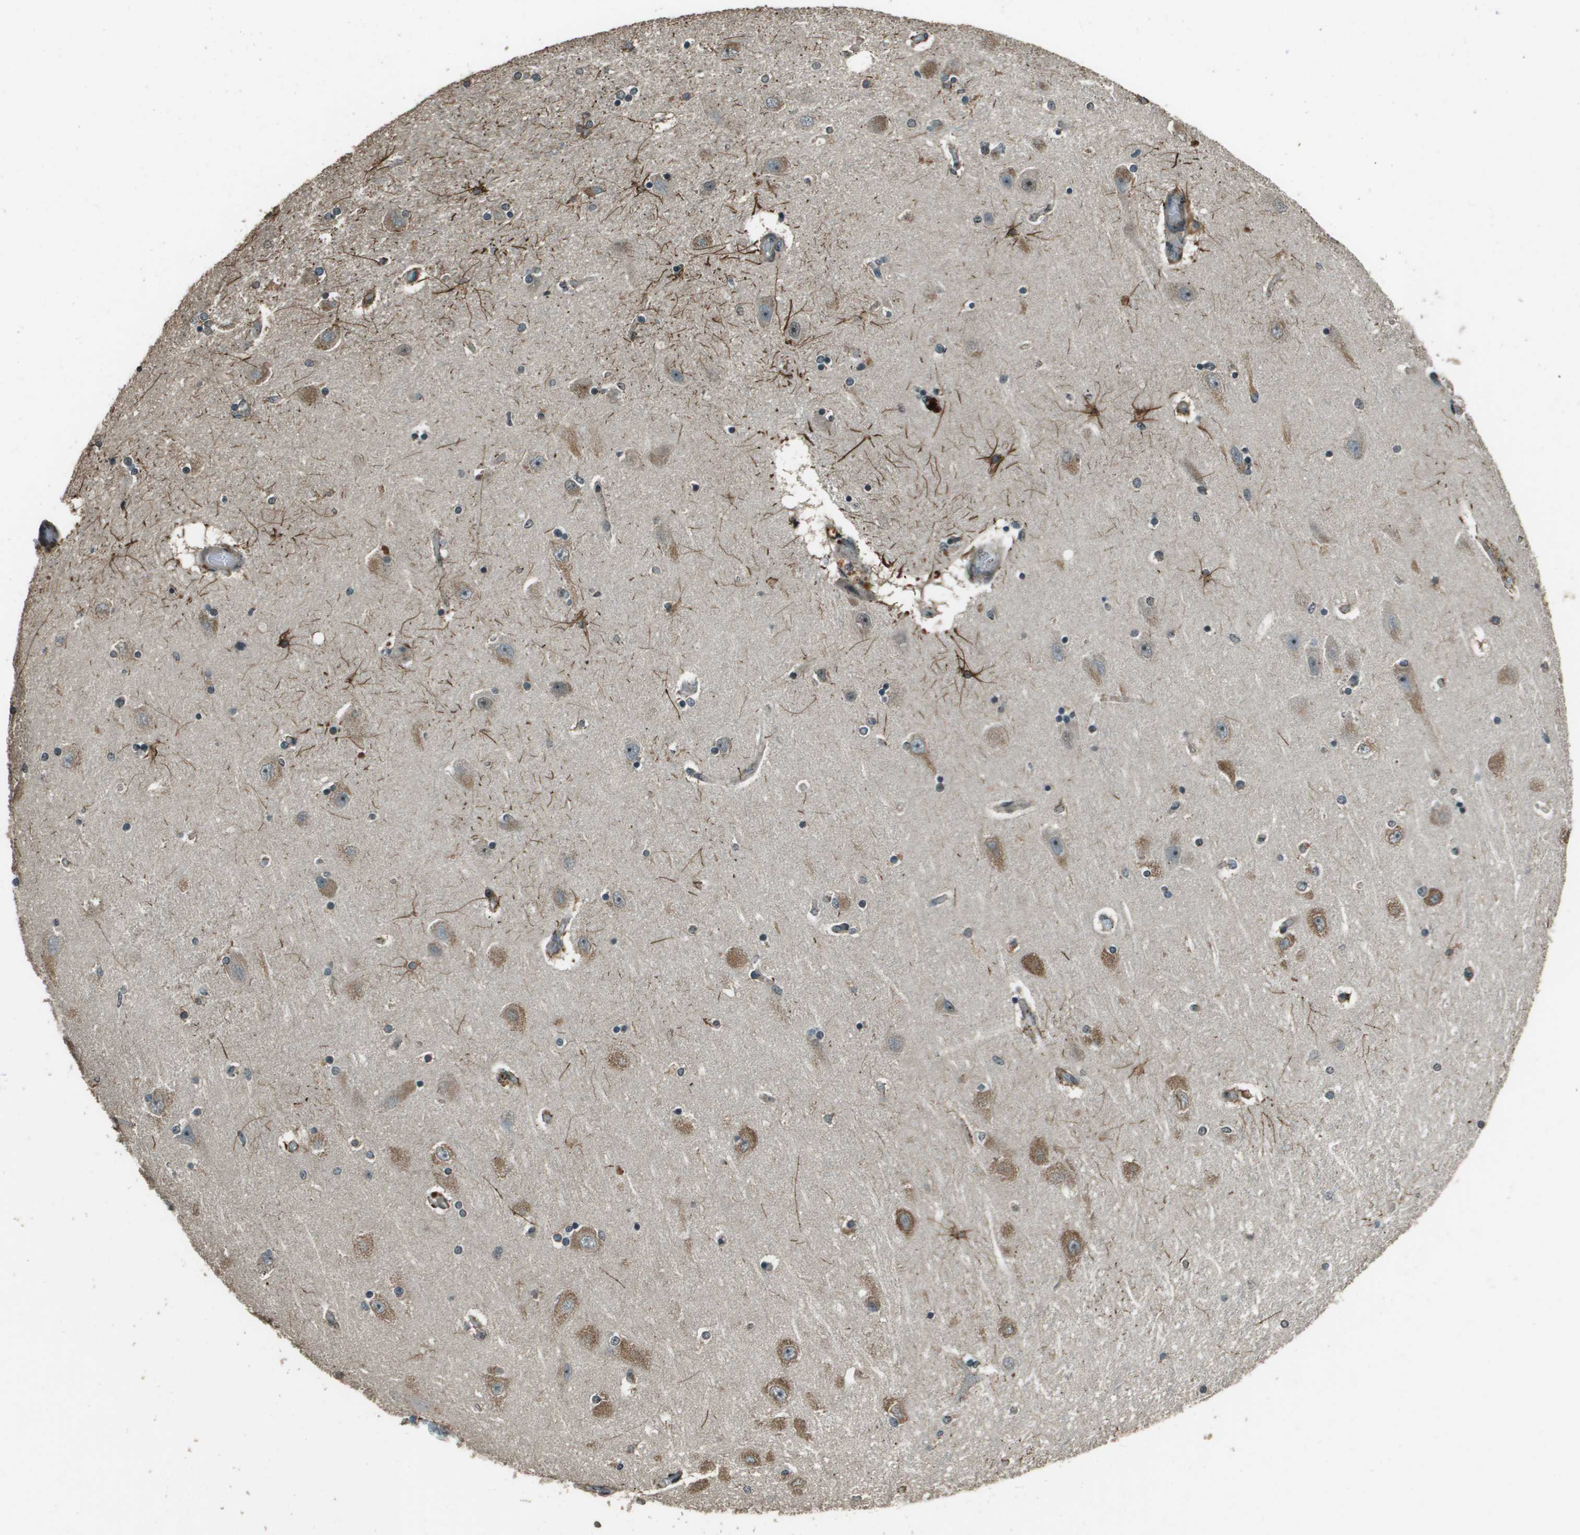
{"staining": {"intensity": "moderate", "quantity": "<25%", "location": "cytoplasmic/membranous"}, "tissue": "hippocampus", "cell_type": "Glial cells", "image_type": "normal", "snomed": [{"axis": "morphology", "description": "Normal tissue, NOS"}, {"axis": "topography", "description": "Hippocampus"}], "caption": "Normal hippocampus demonstrates moderate cytoplasmic/membranous staining in about <25% of glial cells.", "gene": "SDC3", "patient": {"sex": "female", "age": 54}}